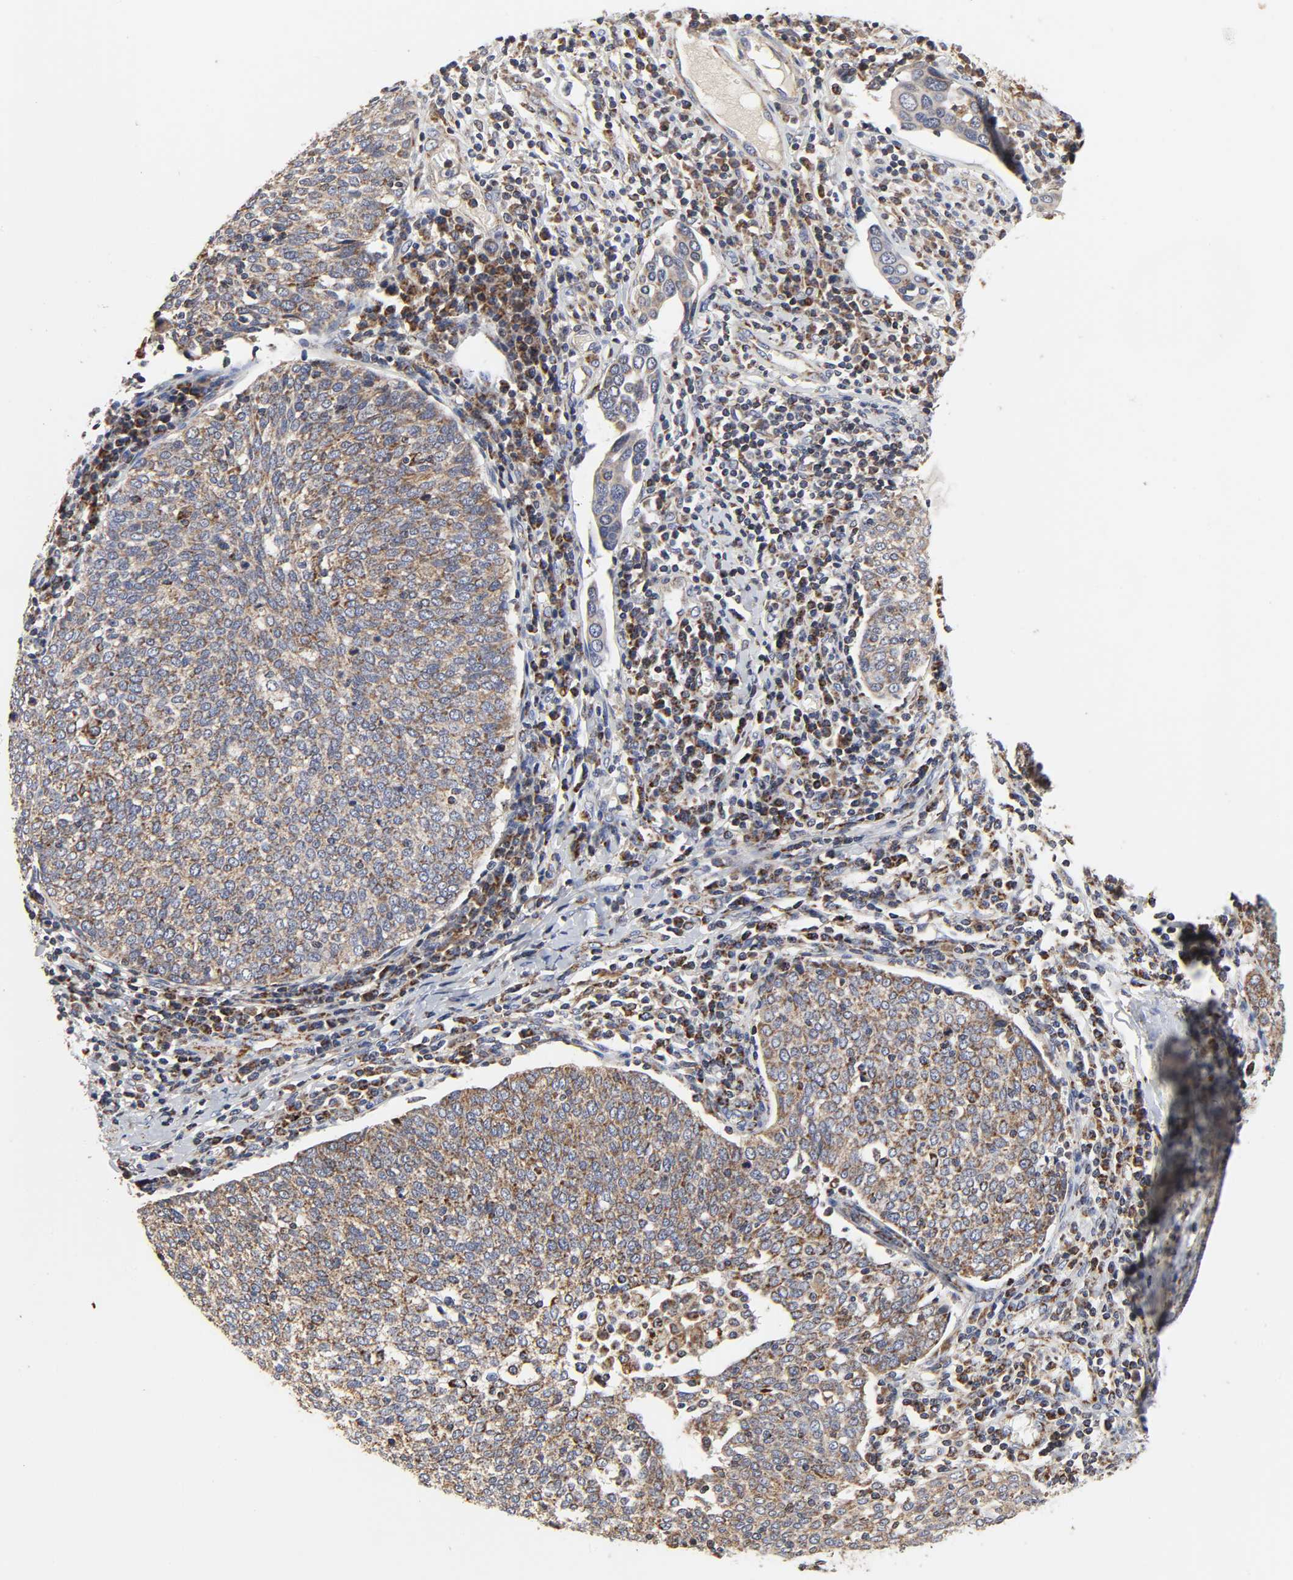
{"staining": {"intensity": "moderate", "quantity": ">75%", "location": "cytoplasmic/membranous"}, "tissue": "cervical cancer", "cell_type": "Tumor cells", "image_type": "cancer", "snomed": [{"axis": "morphology", "description": "Squamous cell carcinoma, NOS"}, {"axis": "topography", "description": "Cervix"}], "caption": "DAB immunohistochemical staining of squamous cell carcinoma (cervical) displays moderate cytoplasmic/membranous protein staining in about >75% of tumor cells.", "gene": "COX6B1", "patient": {"sex": "female", "age": 40}}